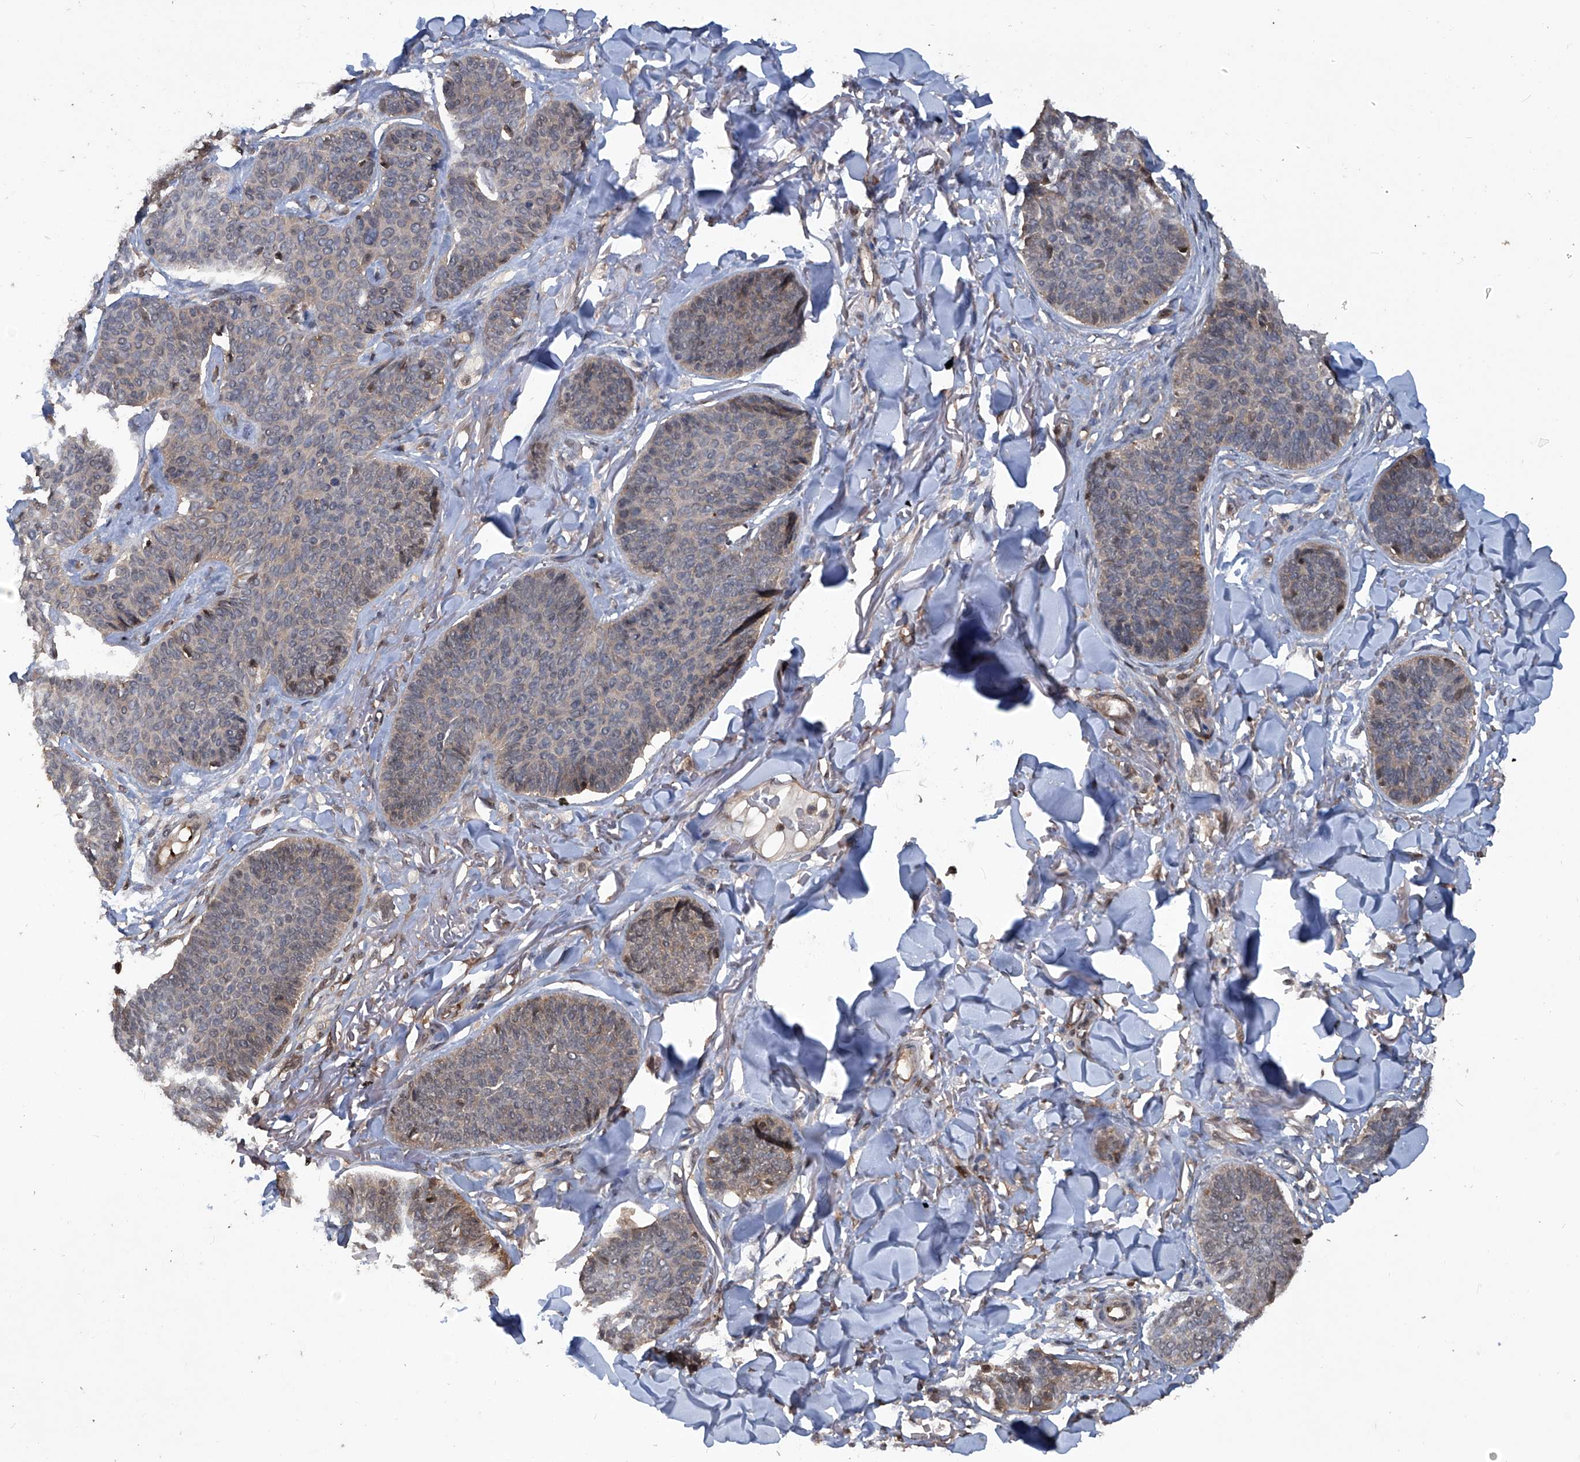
{"staining": {"intensity": "weak", "quantity": "25%-75%", "location": "cytoplasmic/membranous"}, "tissue": "skin cancer", "cell_type": "Tumor cells", "image_type": "cancer", "snomed": [{"axis": "morphology", "description": "Basal cell carcinoma"}, {"axis": "topography", "description": "Skin"}], "caption": "Immunohistochemical staining of human skin cancer (basal cell carcinoma) demonstrates weak cytoplasmic/membranous protein staining in approximately 25%-75% of tumor cells. The protein of interest is stained brown, and the nuclei are stained in blue (DAB (3,3'-diaminobenzidine) IHC with brightfield microscopy, high magnification).", "gene": "PSMB1", "patient": {"sex": "male", "age": 85}}